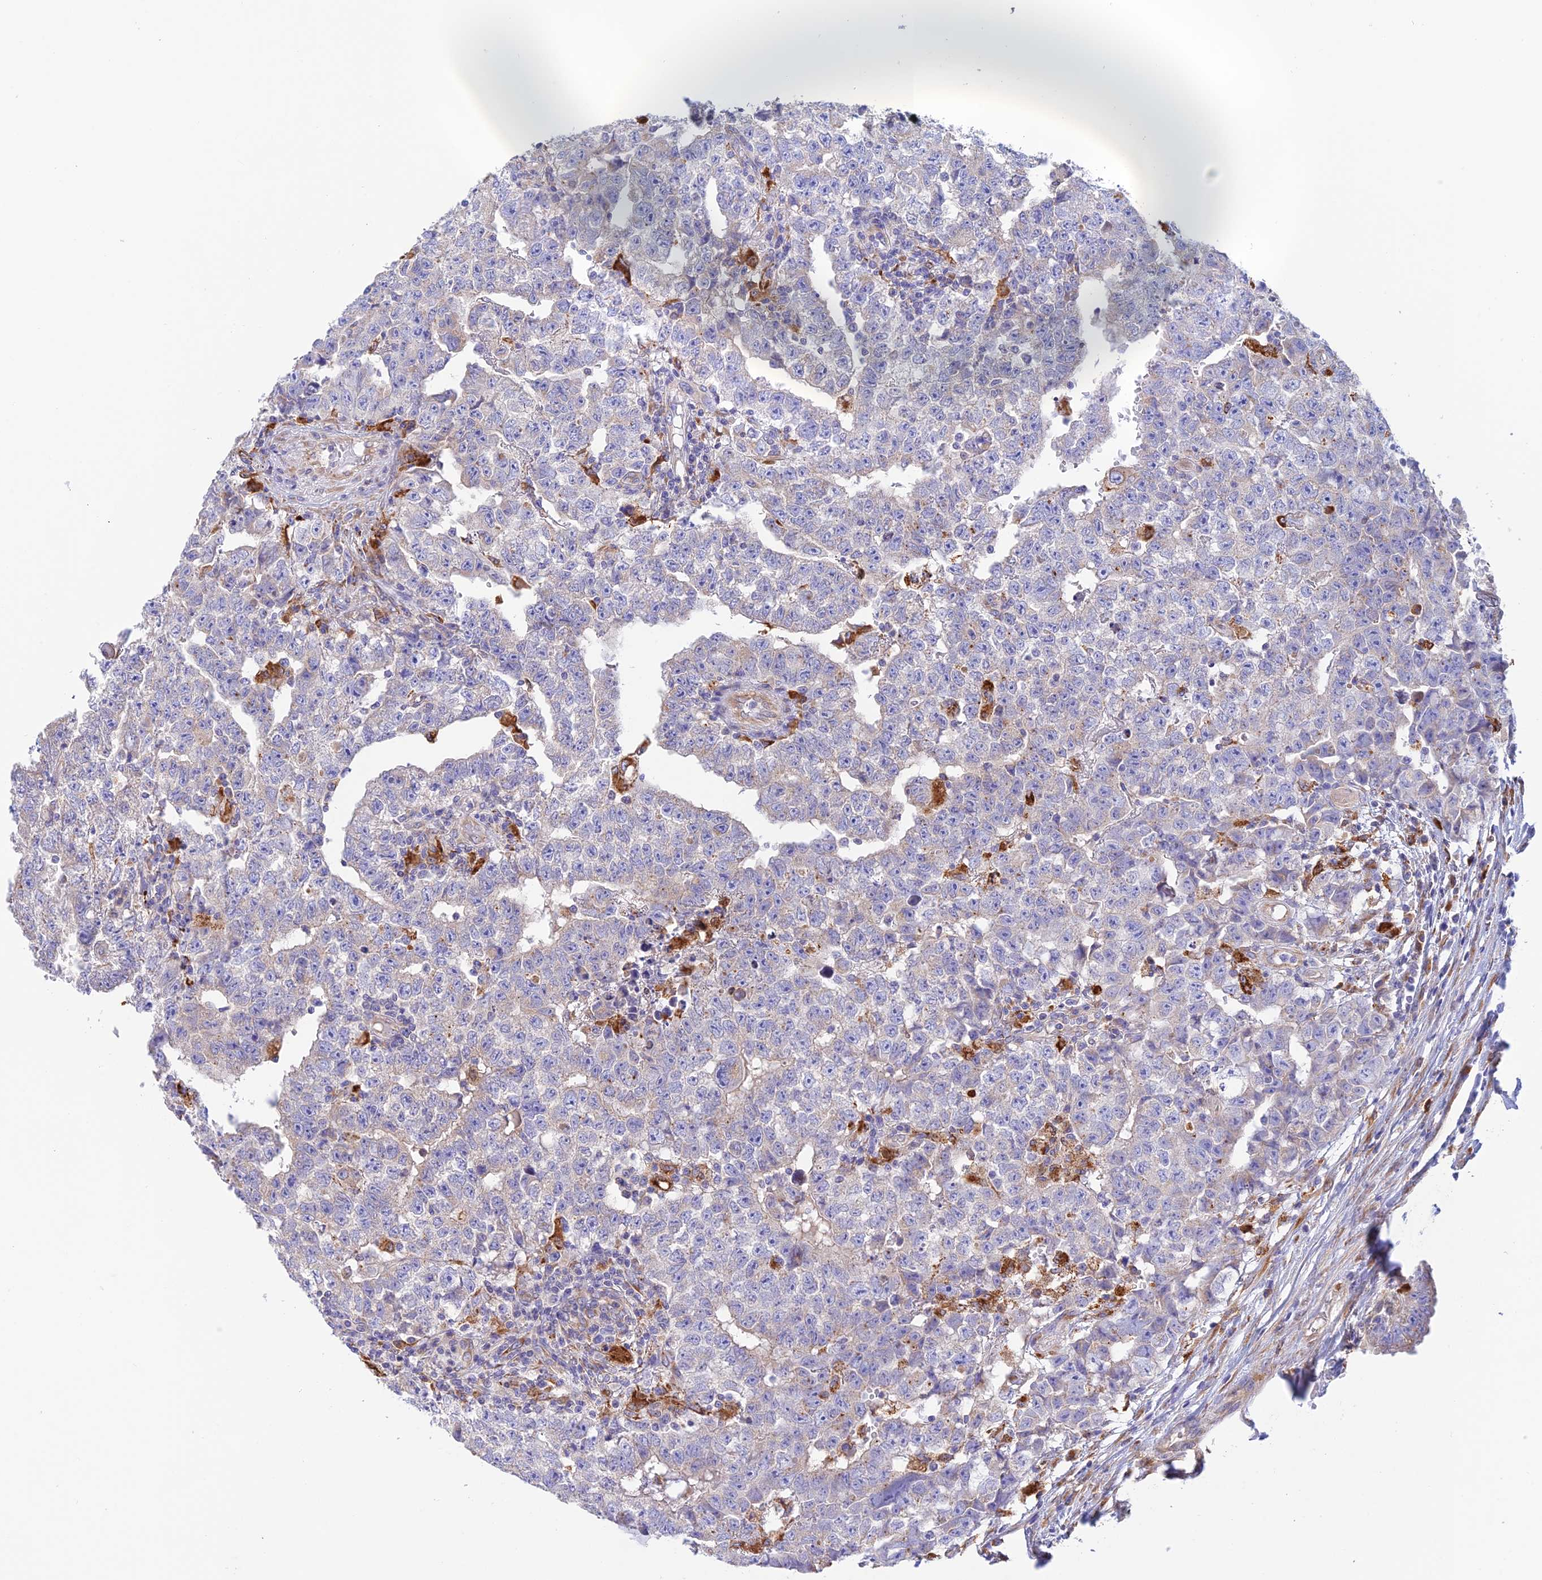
{"staining": {"intensity": "negative", "quantity": "none", "location": "none"}, "tissue": "testis cancer", "cell_type": "Tumor cells", "image_type": "cancer", "snomed": [{"axis": "morphology", "description": "Carcinoma, Embryonal, NOS"}, {"axis": "topography", "description": "Testis"}], "caption": "There is no significant staining in tumor cells of embryonal carcinoma (testis). (Brightfield microscopy of DAB (3,3'-diaminobenzidine) immunohistochemistry (IHC) at high magnification).", "gene": "VKORC1", "patient": {"sex": "male", "age": 25}}